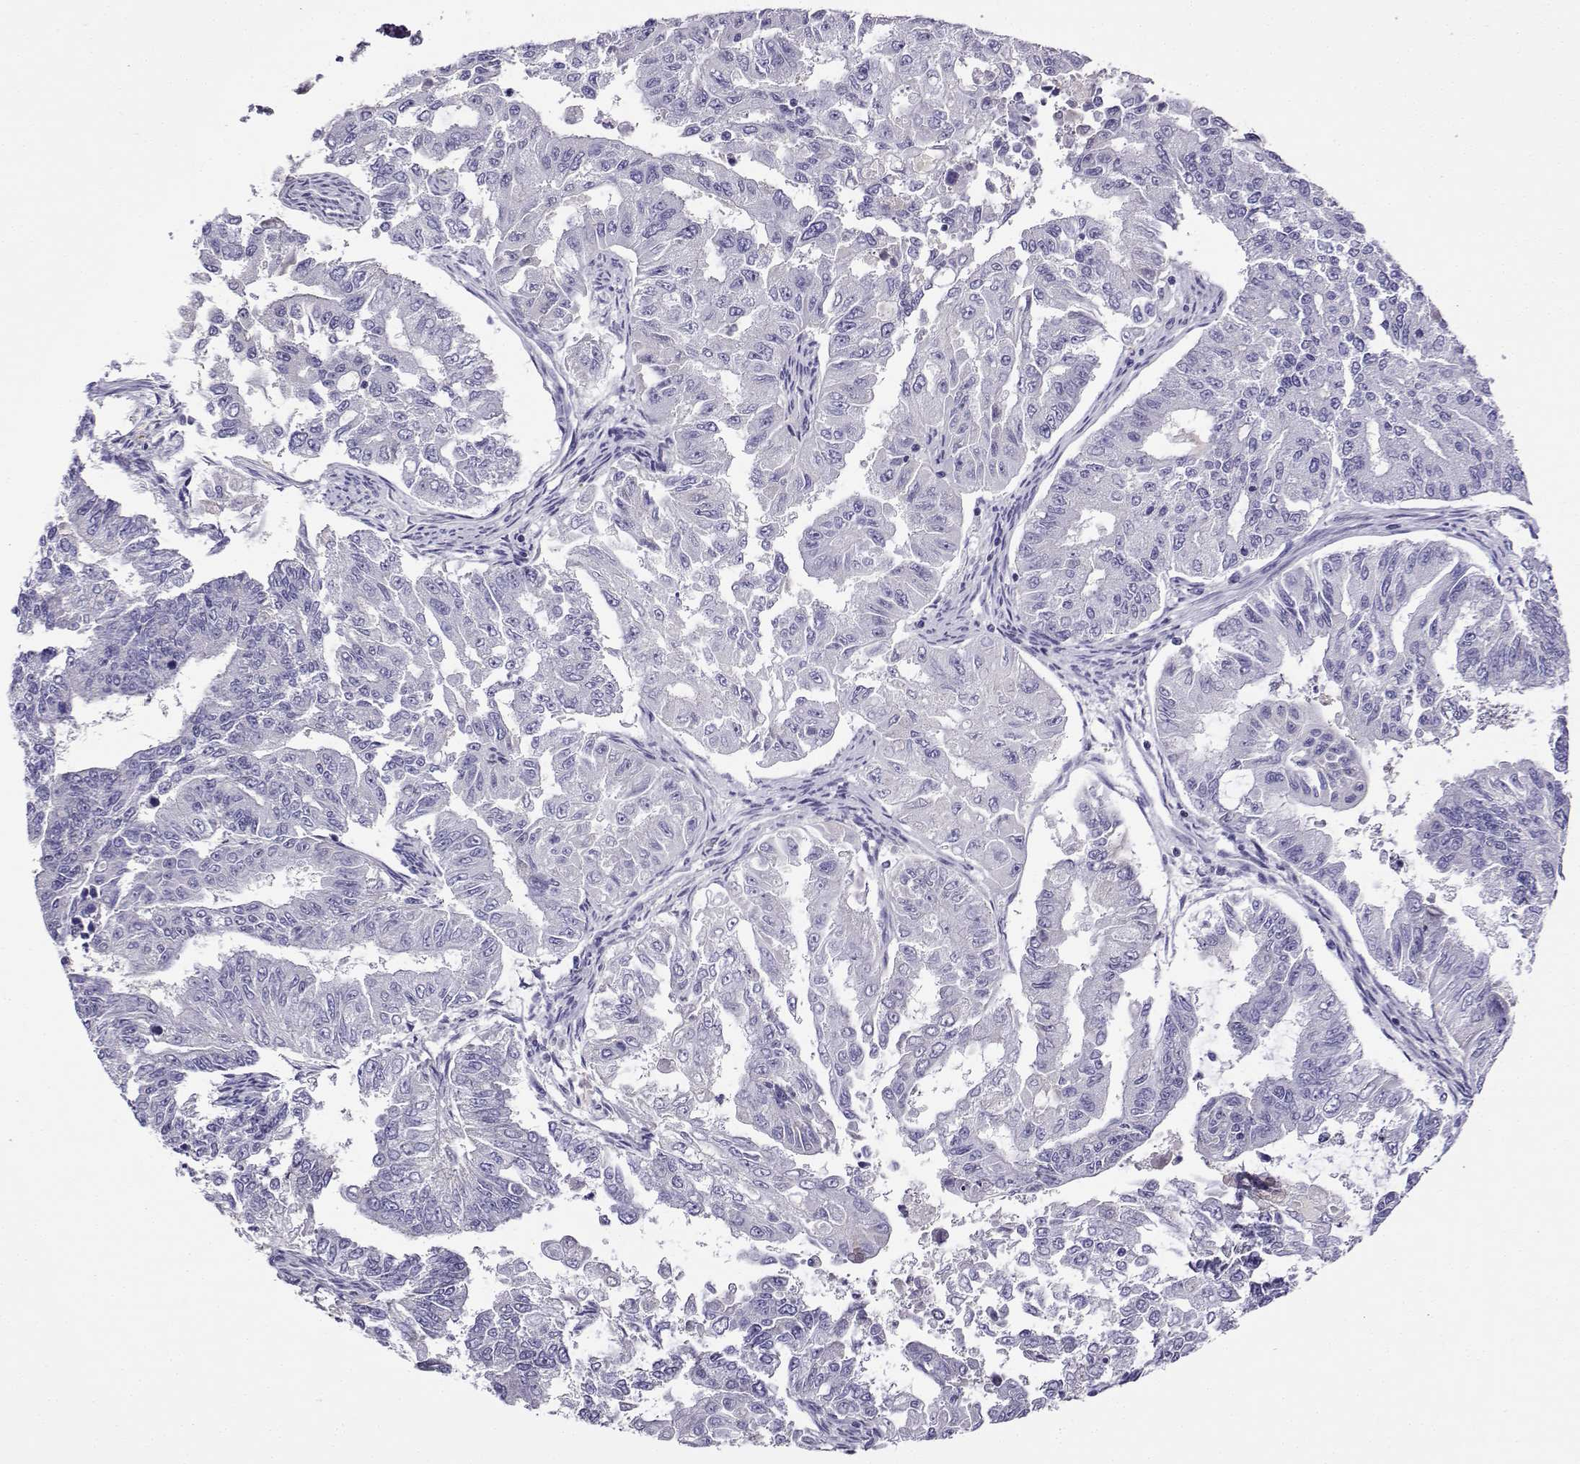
{"staining": {"intensity": "negative", "quantity": "none", "location": "none"}, "tissue": "endometrial cancer", "cell_type": "Tumor cells", "image_type": "cancer", "snomed": [{"axis": "morphology", "description": "Adenocarcinoma, NOS"}, {"axis": "topography", "description": "Uterus"}], "caption": "Tumor cells show no significant expression in endometrial cancer.", "gene": "LINGO1", "patient": {"sex": "female", "age": 59}}